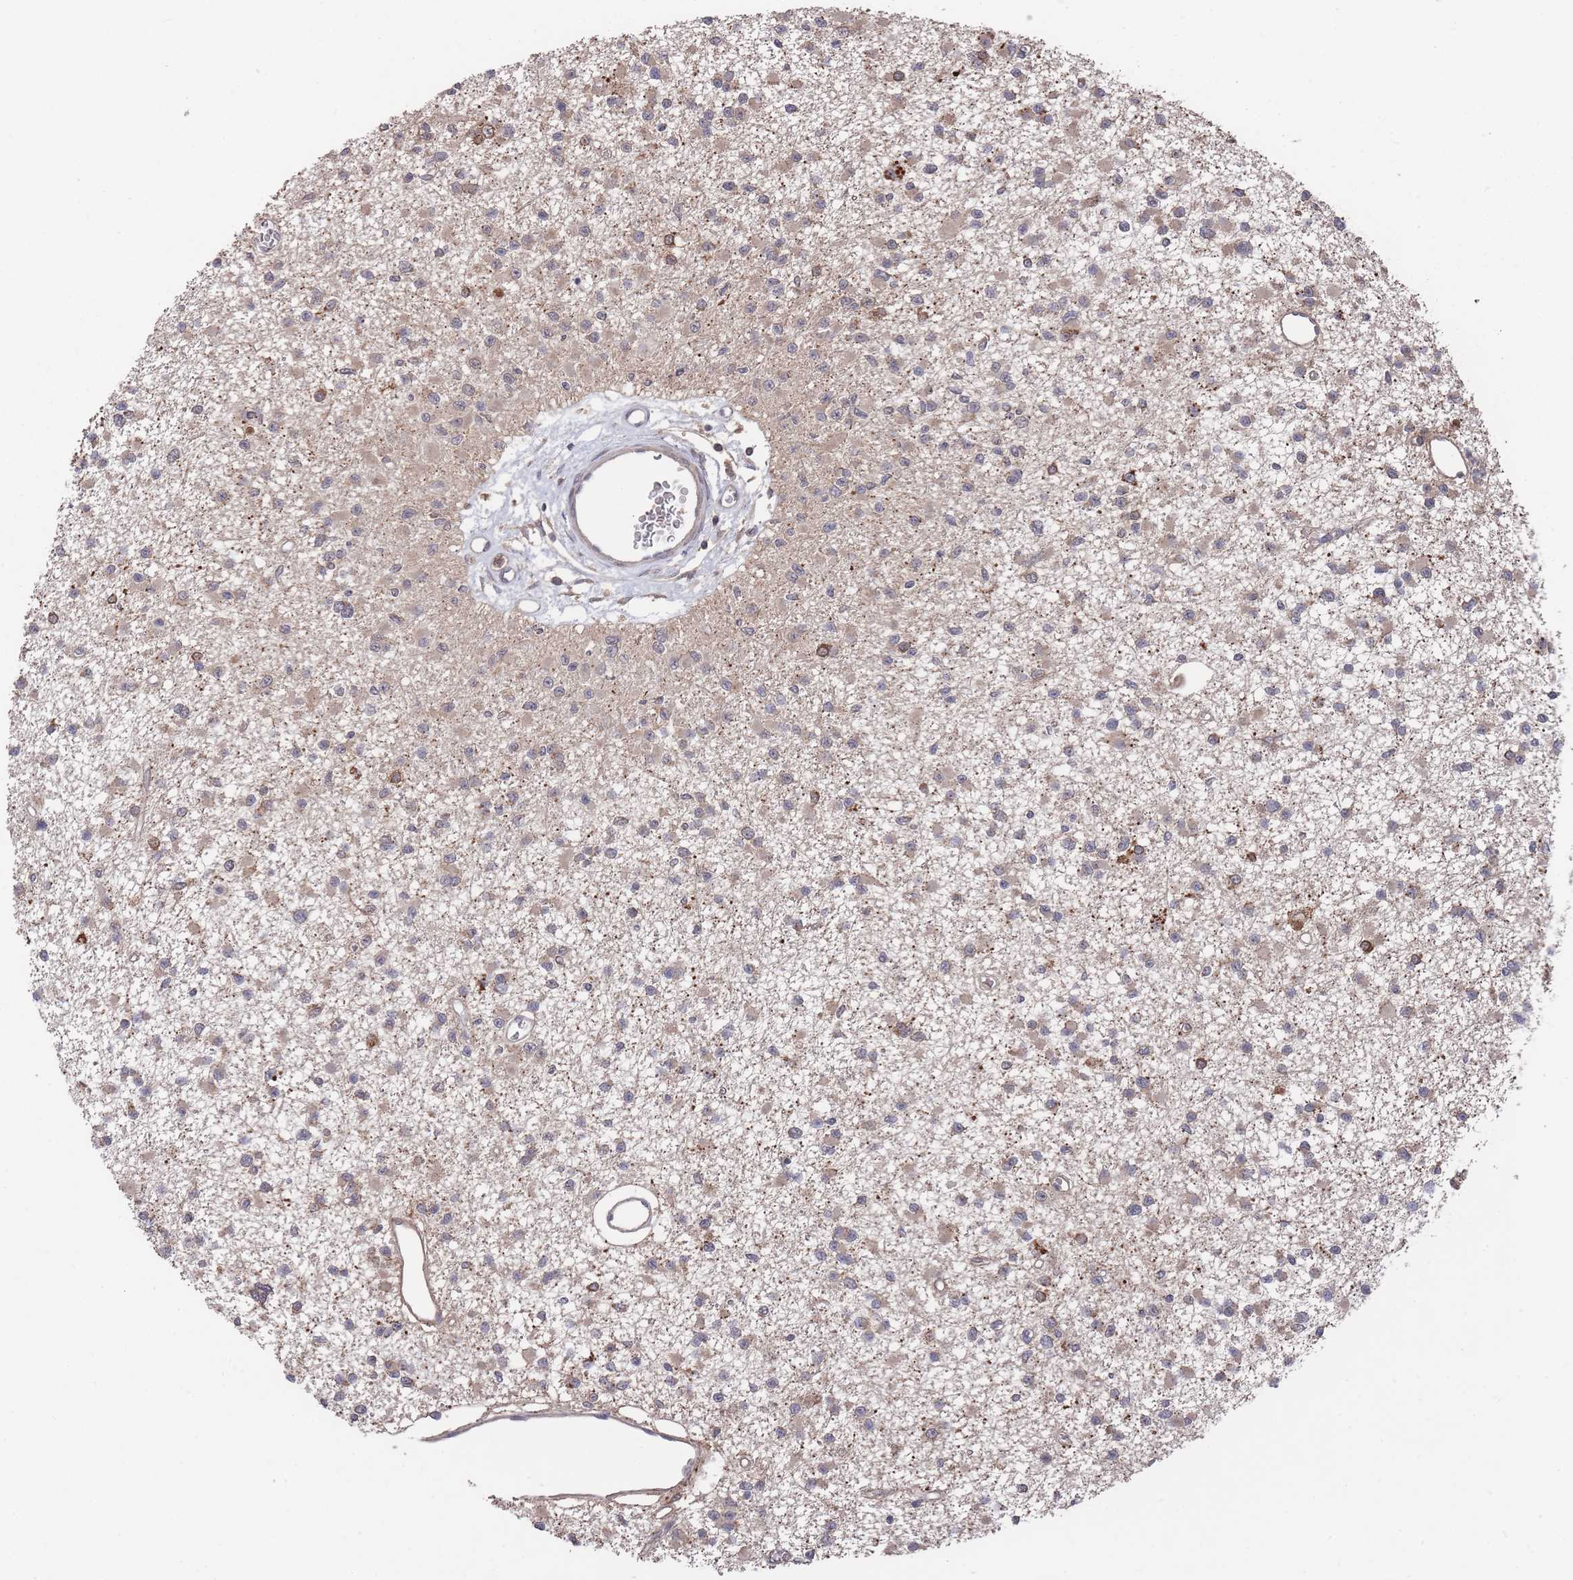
{"staining": {"intensity": "weak", "quantity": "25%-75%", "location": "cytoplasmic/membranous"}, "tissue": "glioma", "cell_type": "Tumor cells", "image_type": "cancer", "snomed": [{"axis": "morphology", "description": "Glioma, malignant, Low grade"}, {"axis": "topography", "description": "Brain"}], "caption": "Protein analysis of malignant glioma (low-grade) tissue reveals weak cytoplasmic/membranous staining in approximately 25%-75% of tumor cells.", "gene": "SF3B1", "patient": {"sex": "female", "age": 22}}